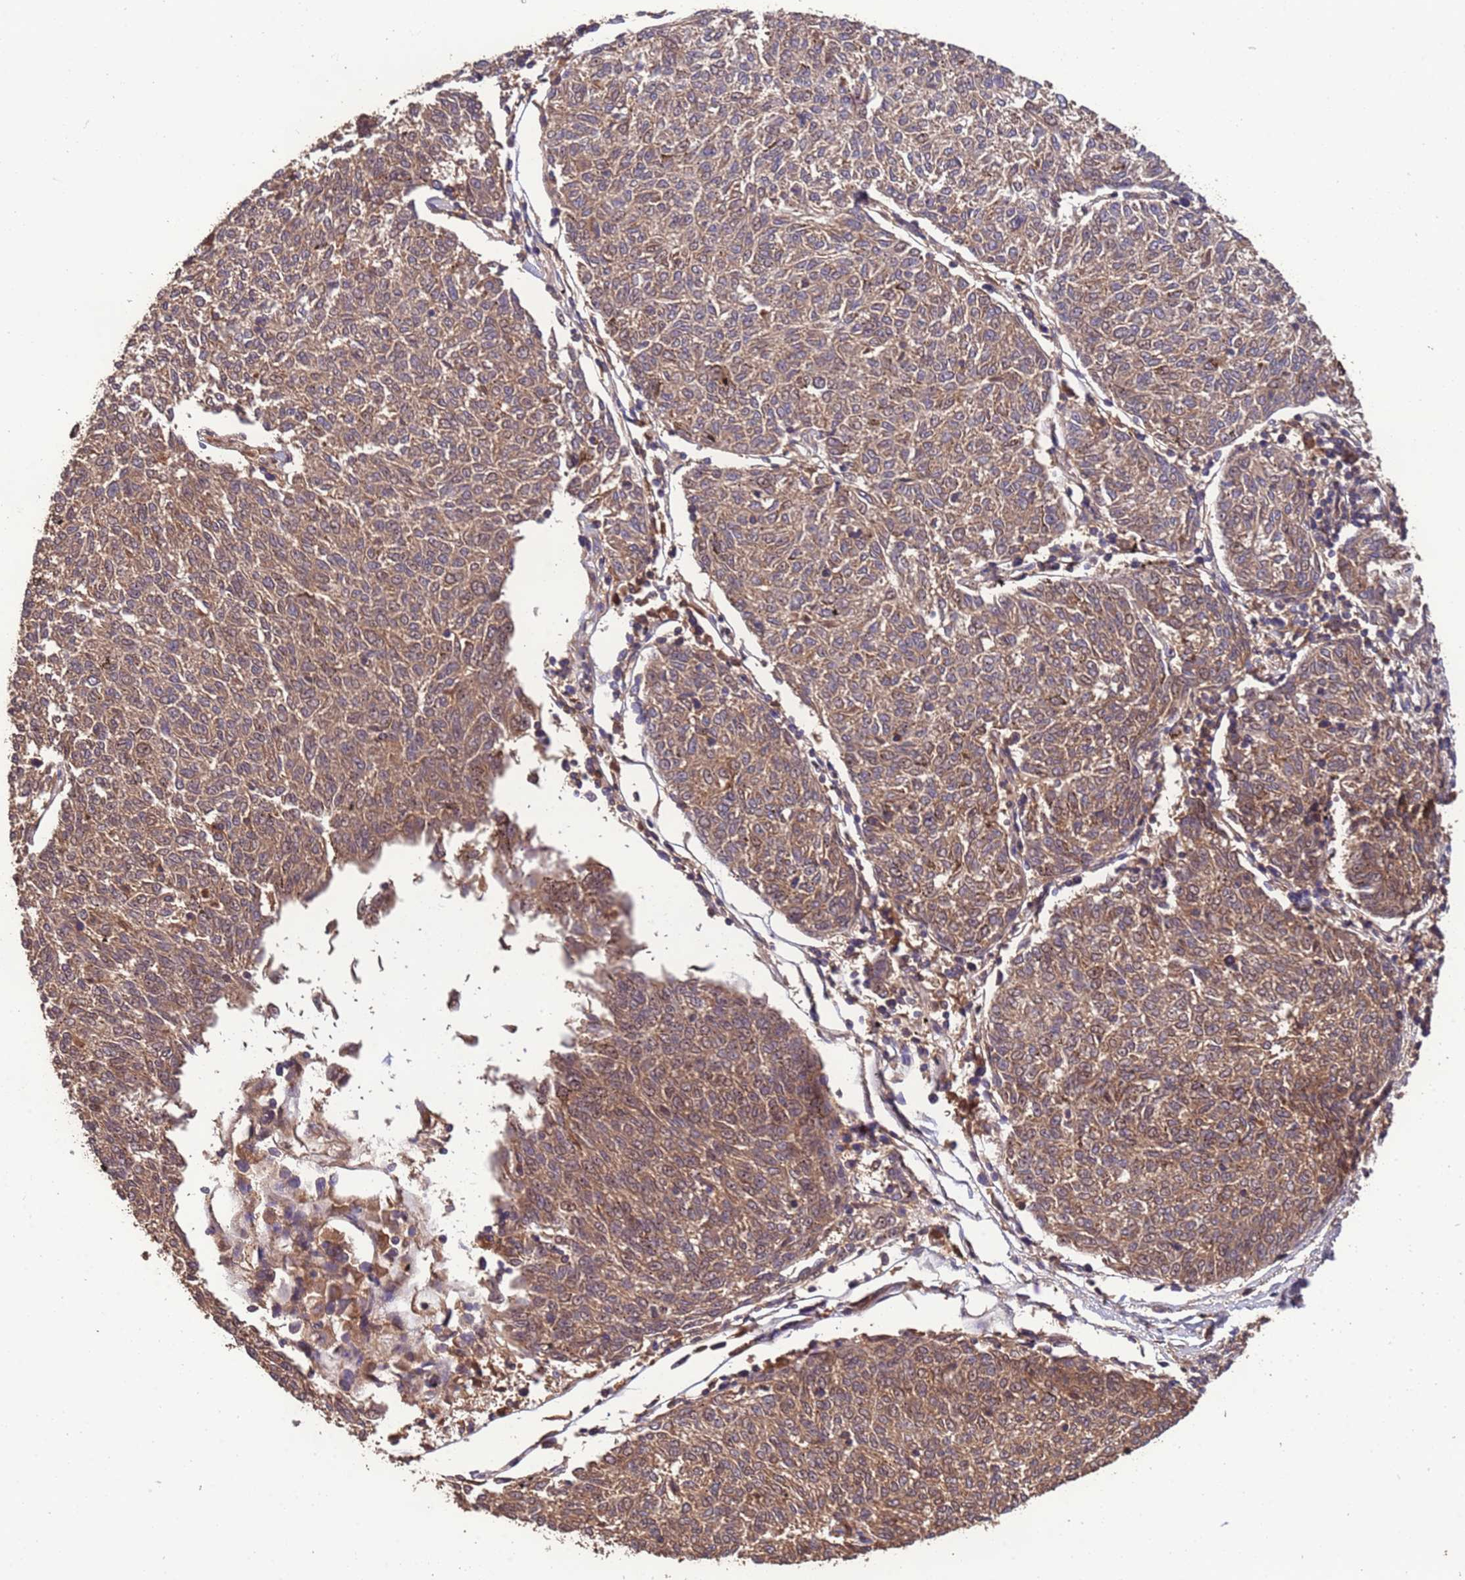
{"staining": {"intensity": "moderate", "quantity": ">75%", "location": "cytoplasmic/membranous"}, "tissue": "melanoma", "cell_type": "Tumor cells", "image_type": "cancer", "snomed": [{"axis": "morphology", "description": "Malignant melanoma, NOS"}, {"axis": "topography", "description": "Skin"}], "caption": "Immunohistochemical staining of malignant melanoma shows medium levels of moderate cytoplasmic/membranous protein expression in approximately >75% of tumor cells.", "gene": "CCDC184", "patient": {"sex": "female", "age": 72}}